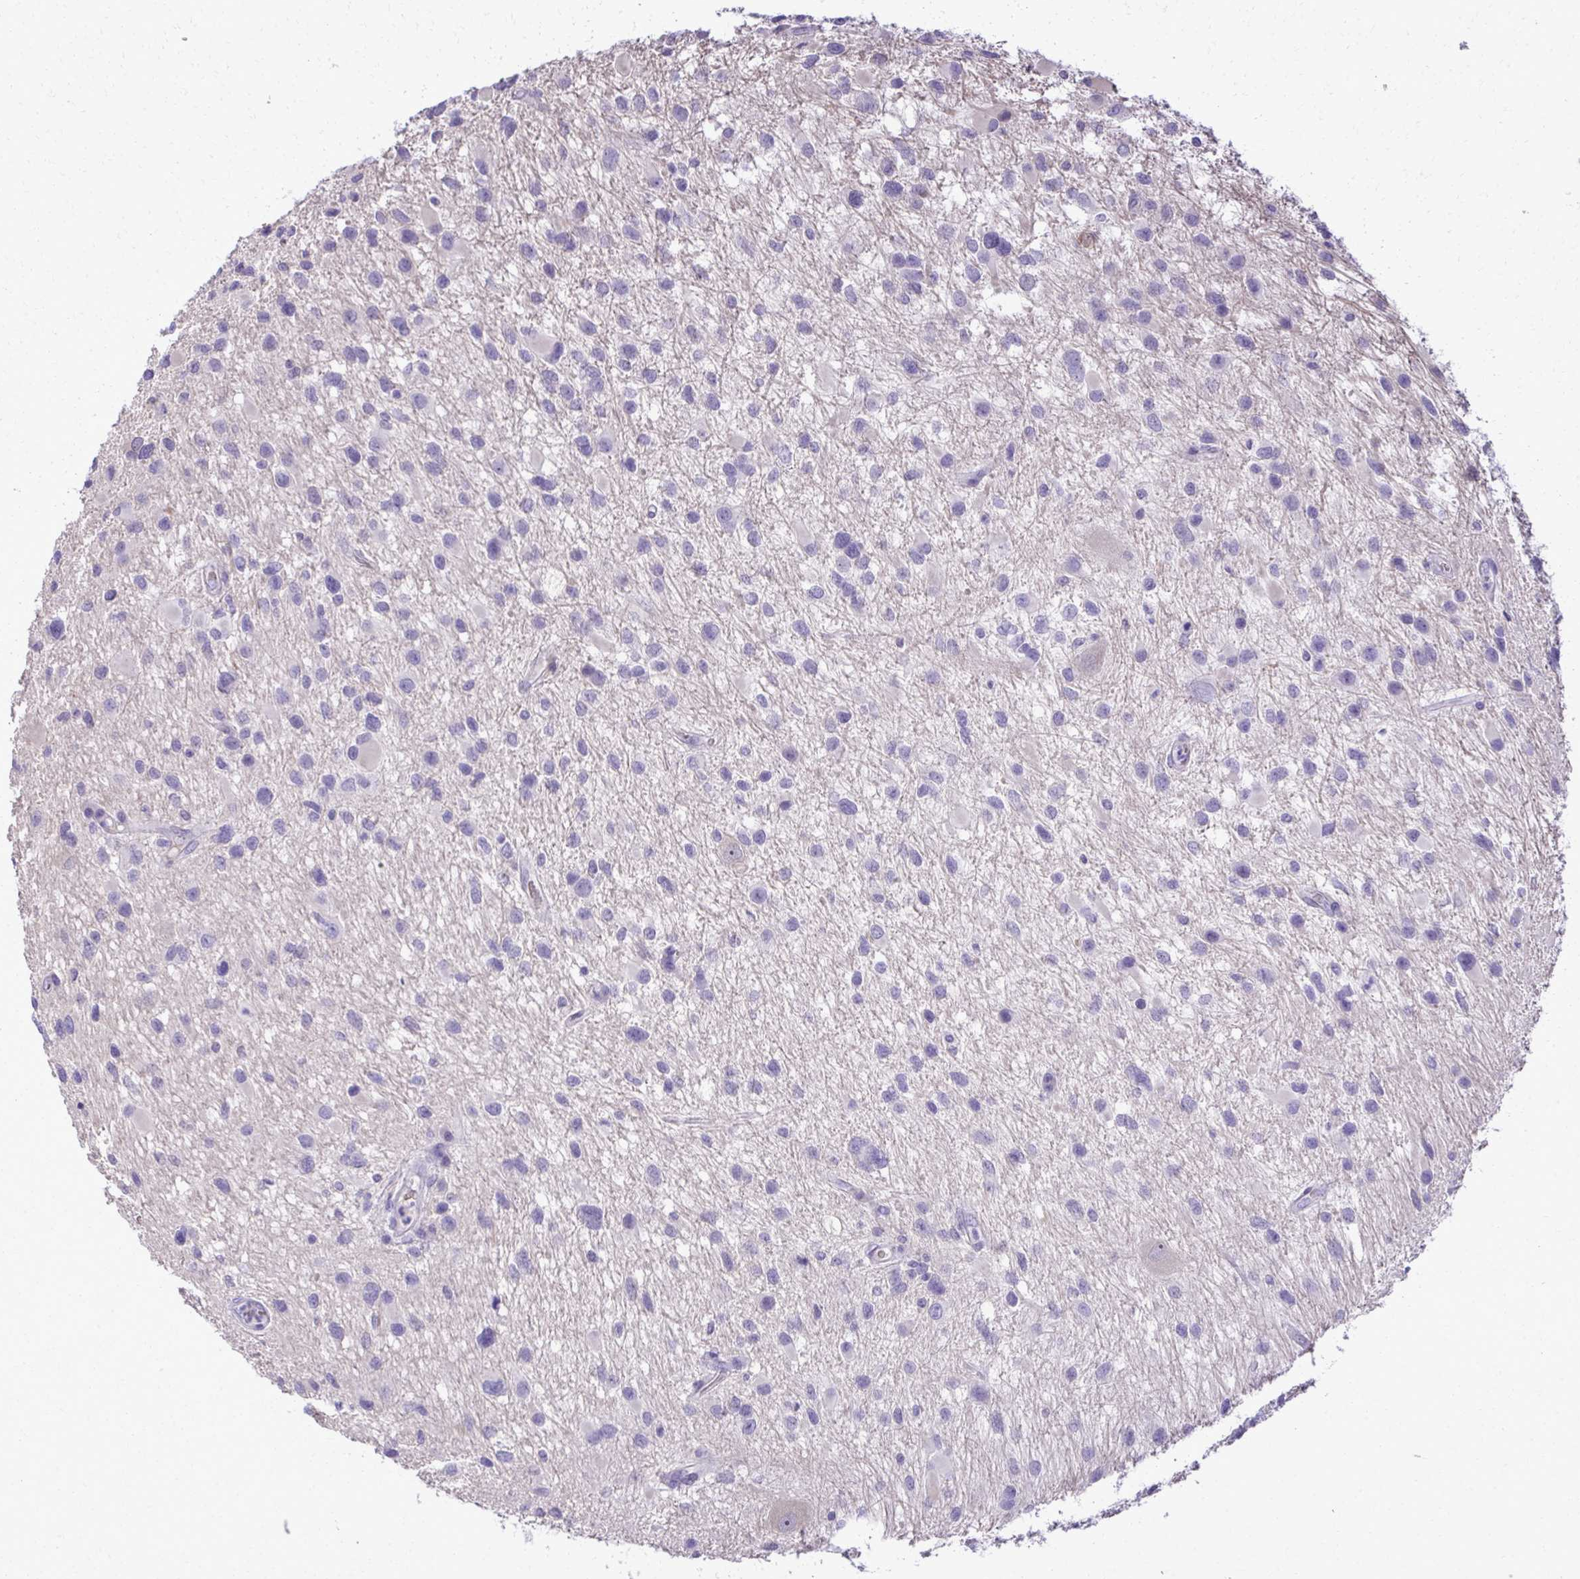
{"staining": {"intensity": "negative", "quantity": "none", "location": "none"}, "tissue": "glioma", "cell_type": "Tumor cells", "image_type": "cancer", "snomed": [{"axis": "morphology", "description": "Glioma, malignant, Low grade"}, {"axis": "topography", "description": "Brain"}], "caption": "Immunohistochemistry (IHC) micrograph of neoplastic tissue: human glioma stained with DAB demonstrates no significant protein expression in tumor cells. (Brightfield microscopy of DAB (3,3'-diaminobenzidine) immunohistochemistry (IHC) at high magnification).", "gene": "PITPNM3", "patient": {"sex": "female", "age": 32}}